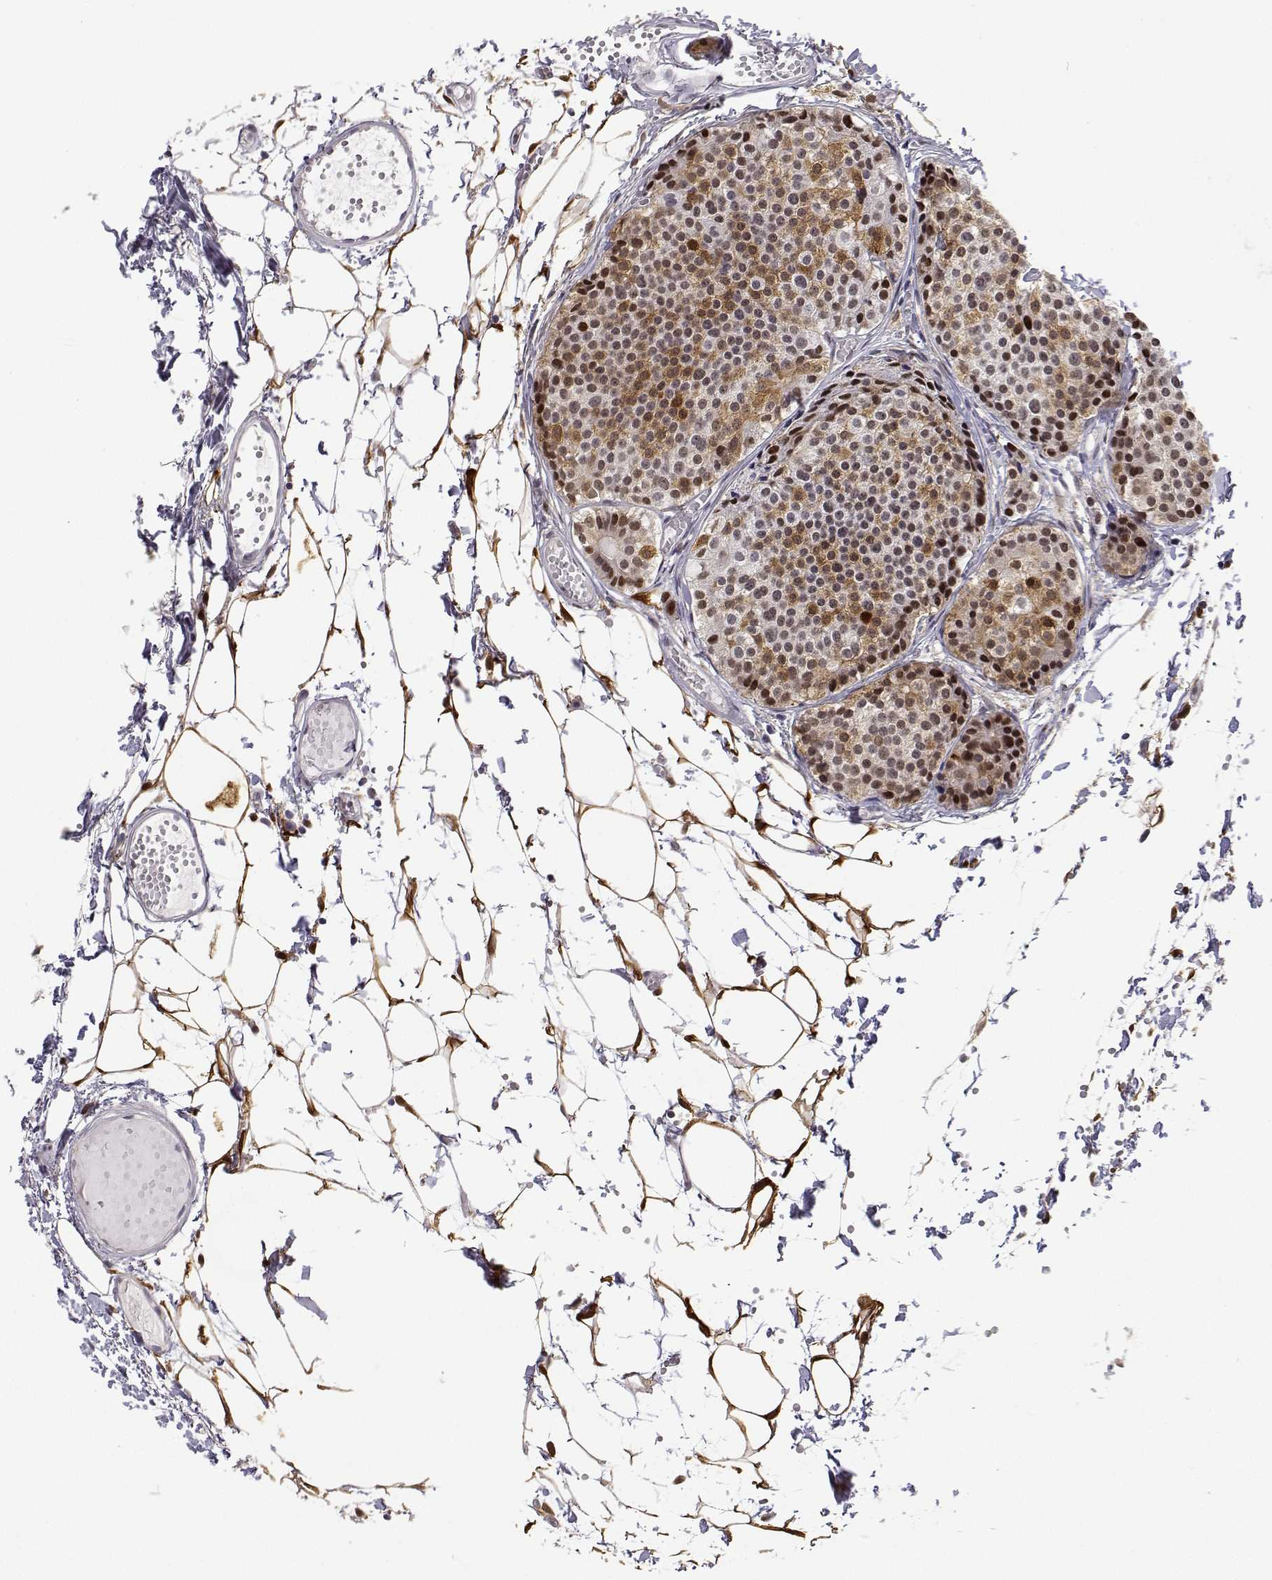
{"staining": {"intensity": "moderate", "quantity": ">75%", "location": "cytoplasmic/membranous,nuclear"}, "tissue": "carcinoid", "cell_type": "Tumor cells", "image_type": "cancer", "snomed": [{"axis": "morphology", "description": "Carcinoid, malignant, NOS"}, {"axis": "topography", "description": "Small intestine"}], "caption": "Immunohistochemical staining of malignant carcinoid reveals medium levels of moderate cytoplasmic/membranous and nuclear positivity in about >75% of tumor cells.", "gene": "PHGDH", "patient": {"sex": "female", "age": 65}}